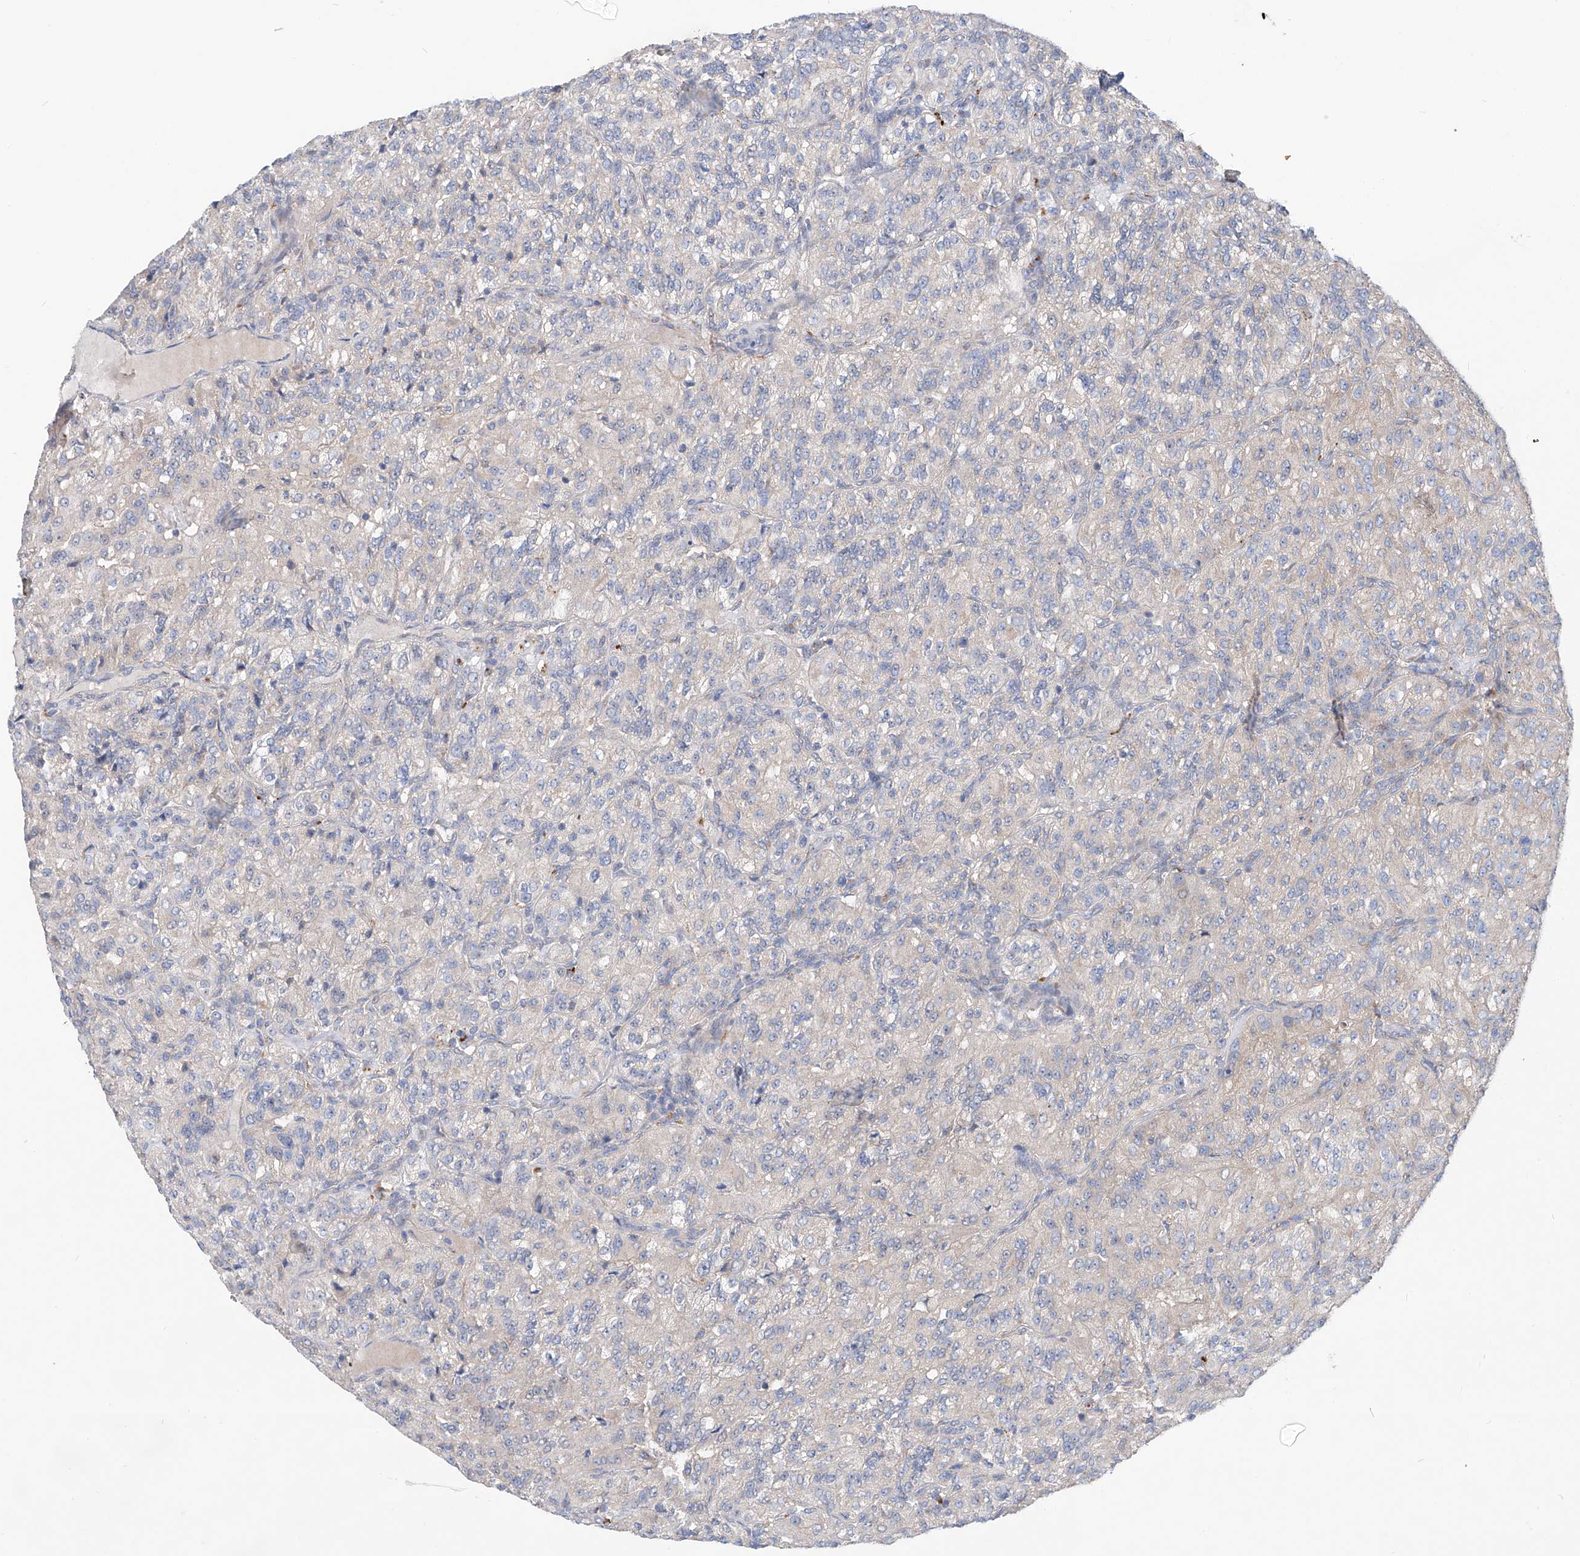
{"staining": {"intensity": "negative", "quantity": "none", "location": "none"}, "tissue": "renal cancer", "cell_type": "Tumor cells", "image_type": "cancer", "snomed": [{"axis": "morphology", "description": "Adenocarcinoma, NOS"}, {"axis": "topography", "description": "Kidney"}], "caption": "IHC of adenocarcinoma (renal) demonstrates no positivity in tumor cells. (DAB IHC with hematoxylin counter stain).", "gene": "SLC22A7", "patient": {"sex": "female", "age": 63}}